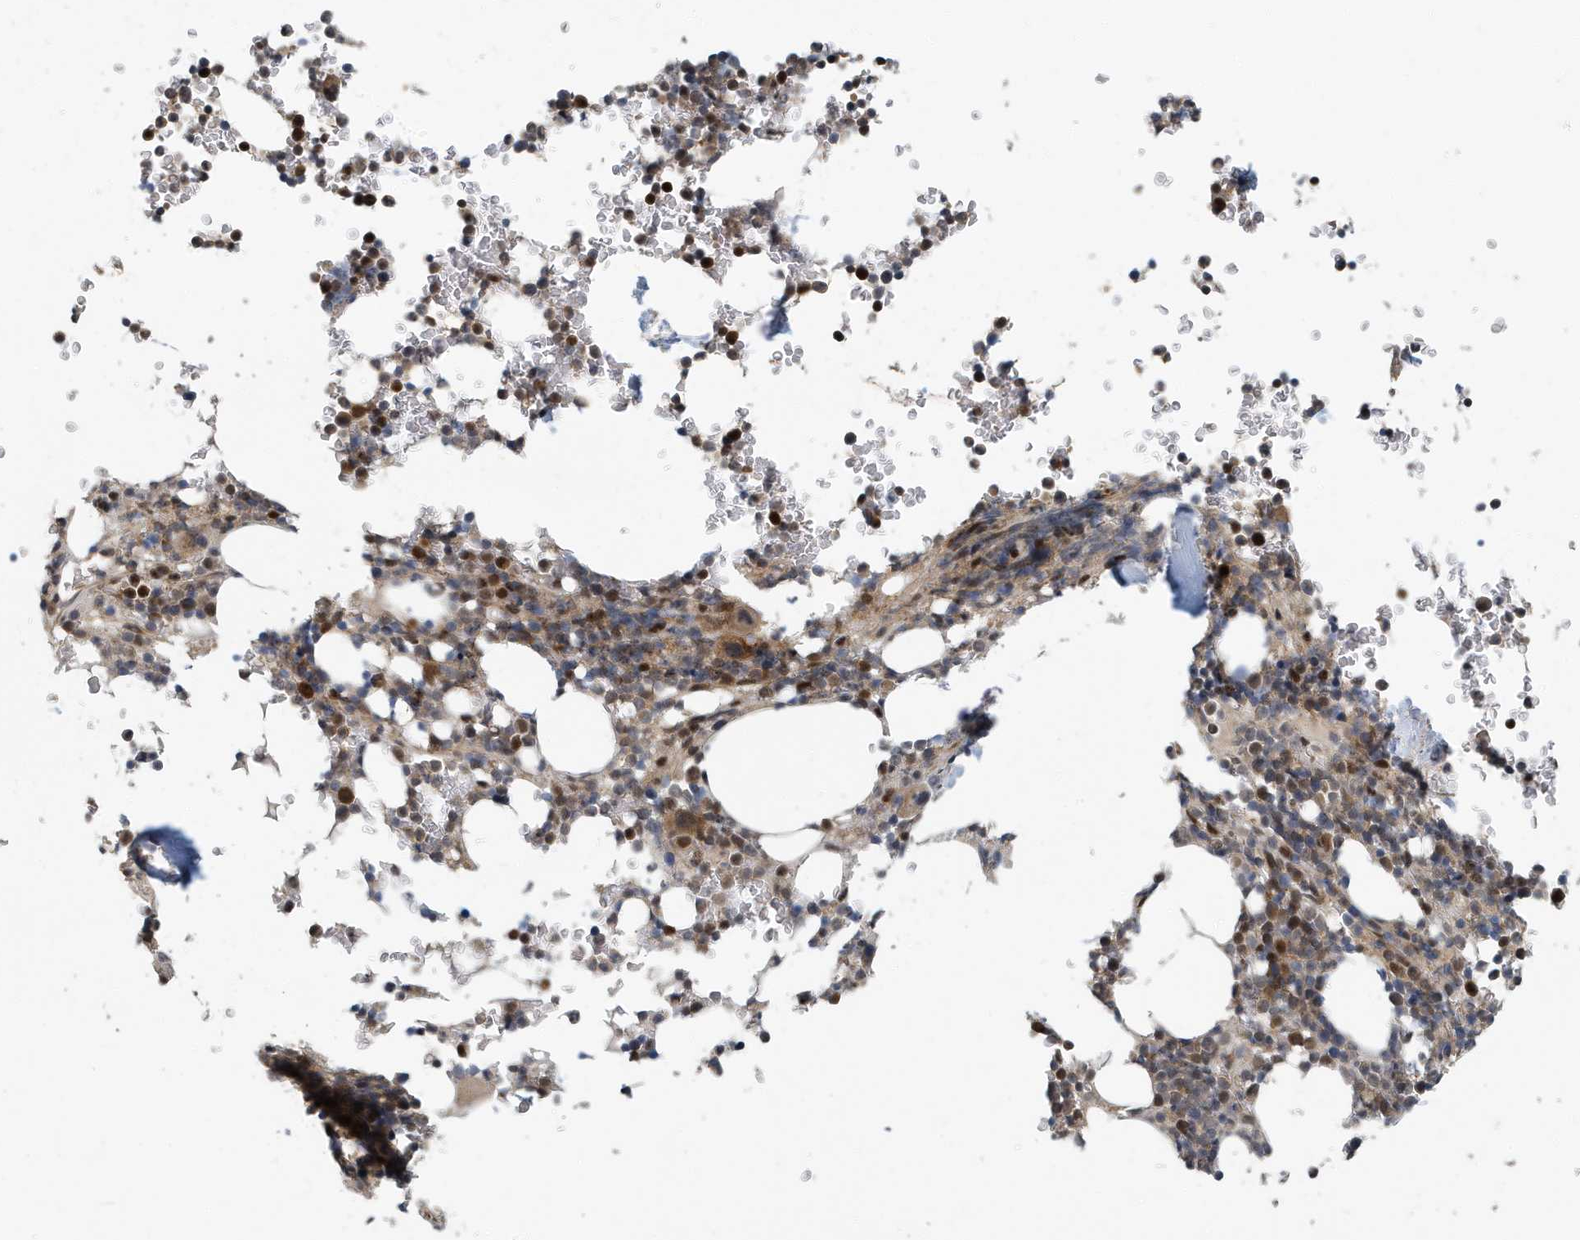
{"staining": {"intensity": "moderate", "quantity": "25%-75%", "location": "cytoplasmic/membranous,nuclear"}, "tissue": "bone marrow", "cell_type": "Hematopoietic cells", "image_type": "normal", "snomed": [{"axis": "morphology", "description": "Normal tissue, NOS"}, {"axis": "topography", "description": "Bone marrow"}], "caption": "Hematopoietic cells demonstrate medium levels of moderate cytoplasmic/membranous,nuclear expression in about 25%-75% of cells in unremarkable human bone marrow.", "gene": "KIF15", "patient": {"sex": "male", "age": 58}}